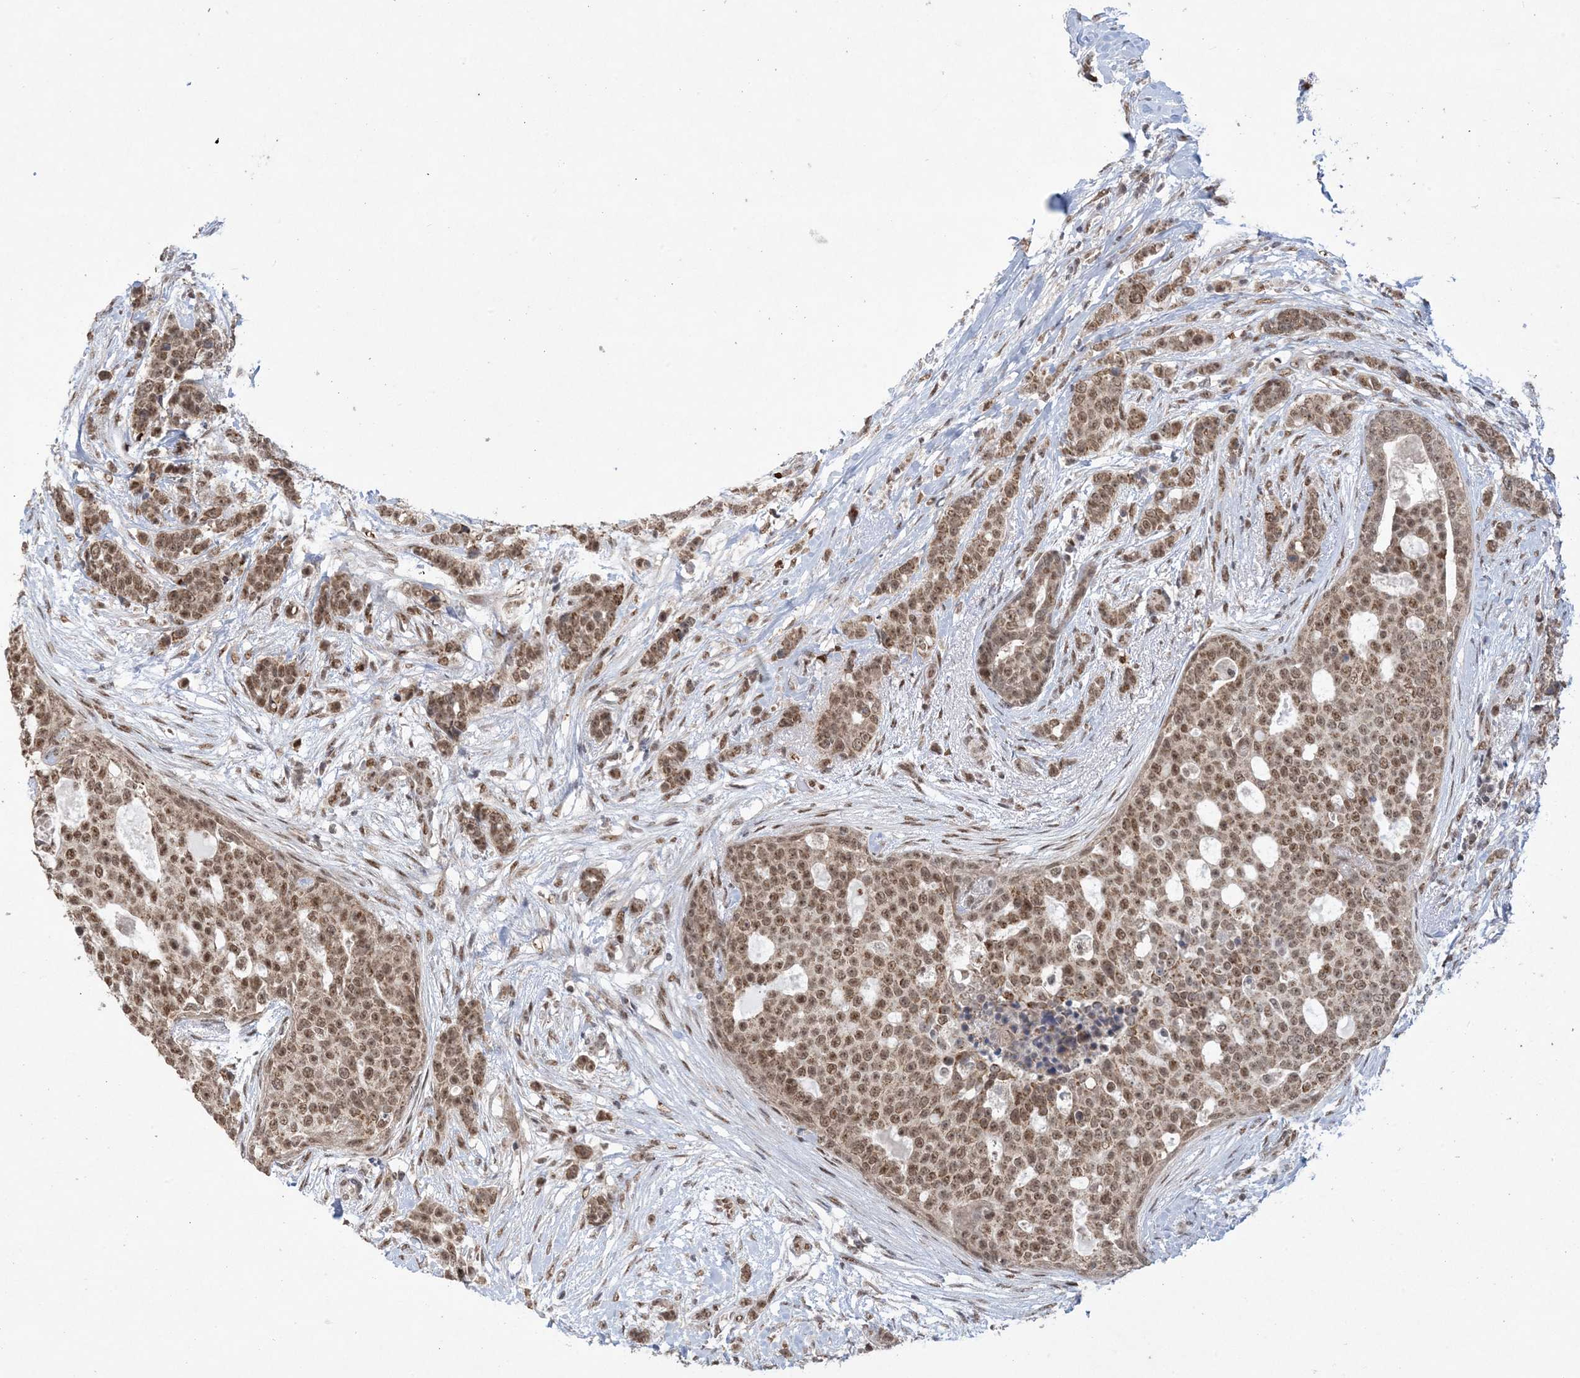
{"staining": {"intensity": "moderate", "quantity": ">75%", "location": "cytoplasmic/membranous,nuclear"}, "tissue": "breast cancer", "cell_type": "Tumor cells", "image_type": "cancer", "snomed": [{"axis": "morphology", "description": "Lobular carcinoma"}, {"axis": "topography", "description": "Breast"}], "caption": "Moderate cytoplasmic/membranous and nuclear expression is present in approximately >75% of tumor cells in breast cancer (lobular carcinoma).", "gene": "TRMT10C", "patient": {"sex": "female", "age": 51}}